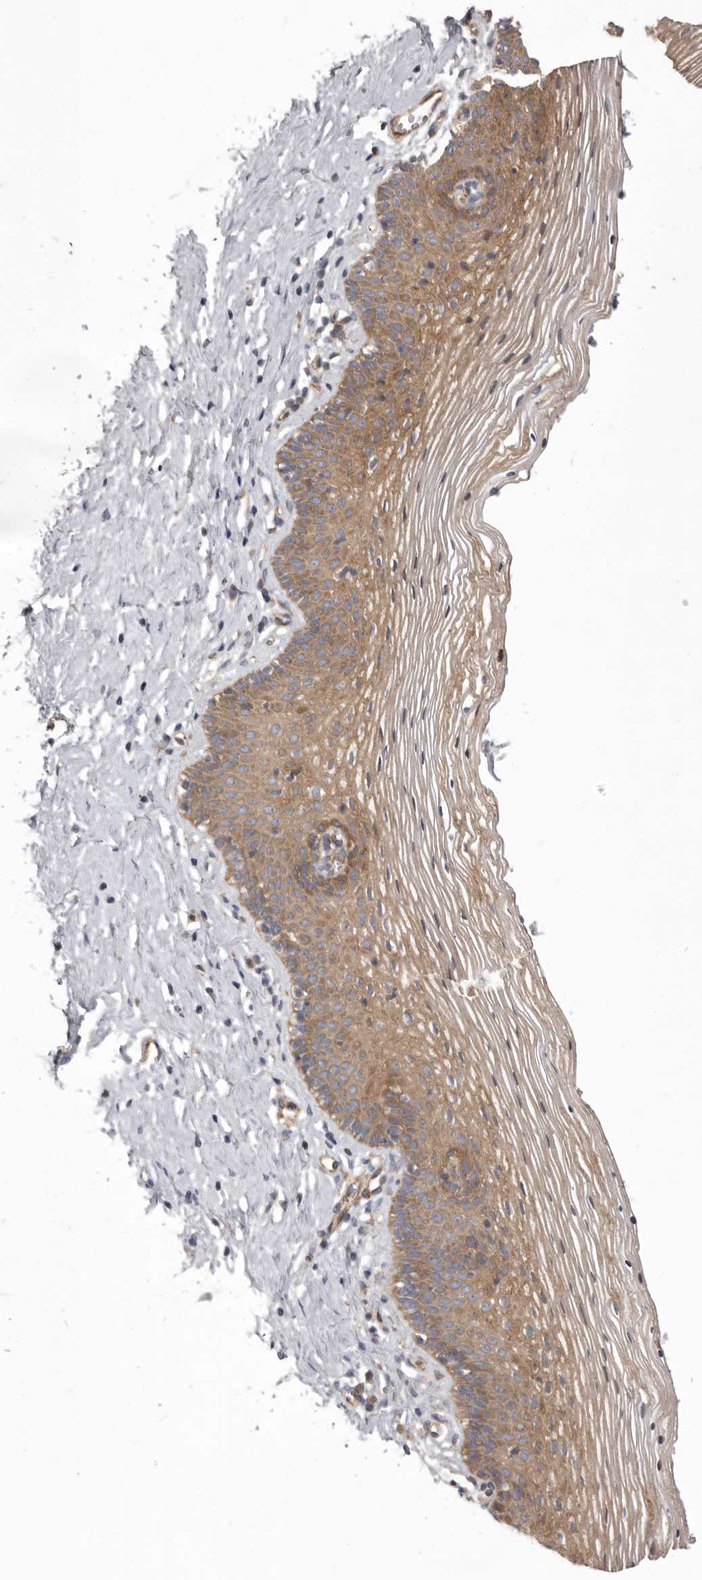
{"staining": {"intensity": "moderate", "quantity": ">75%", "location": "cytoplasmic/membranous"}, "tissue": "vagina", "cell_type": "Squamous epithelial cells", "image_type": "normal", "snomed": [{"axis": "morphology", "description": "Normal tissue, NOS"}, {"axis": "topography", "description": "Vagina"}], "caption": "Immunohistochemical staining of benign vagina reveals medium levels of moderate cytoplasmic/membranous expression in about >75% of squamous epithelial cells. Nuclei are stained in blue.", "gene": "VPS45", "patient": {"sex": "female", "age": 32}}